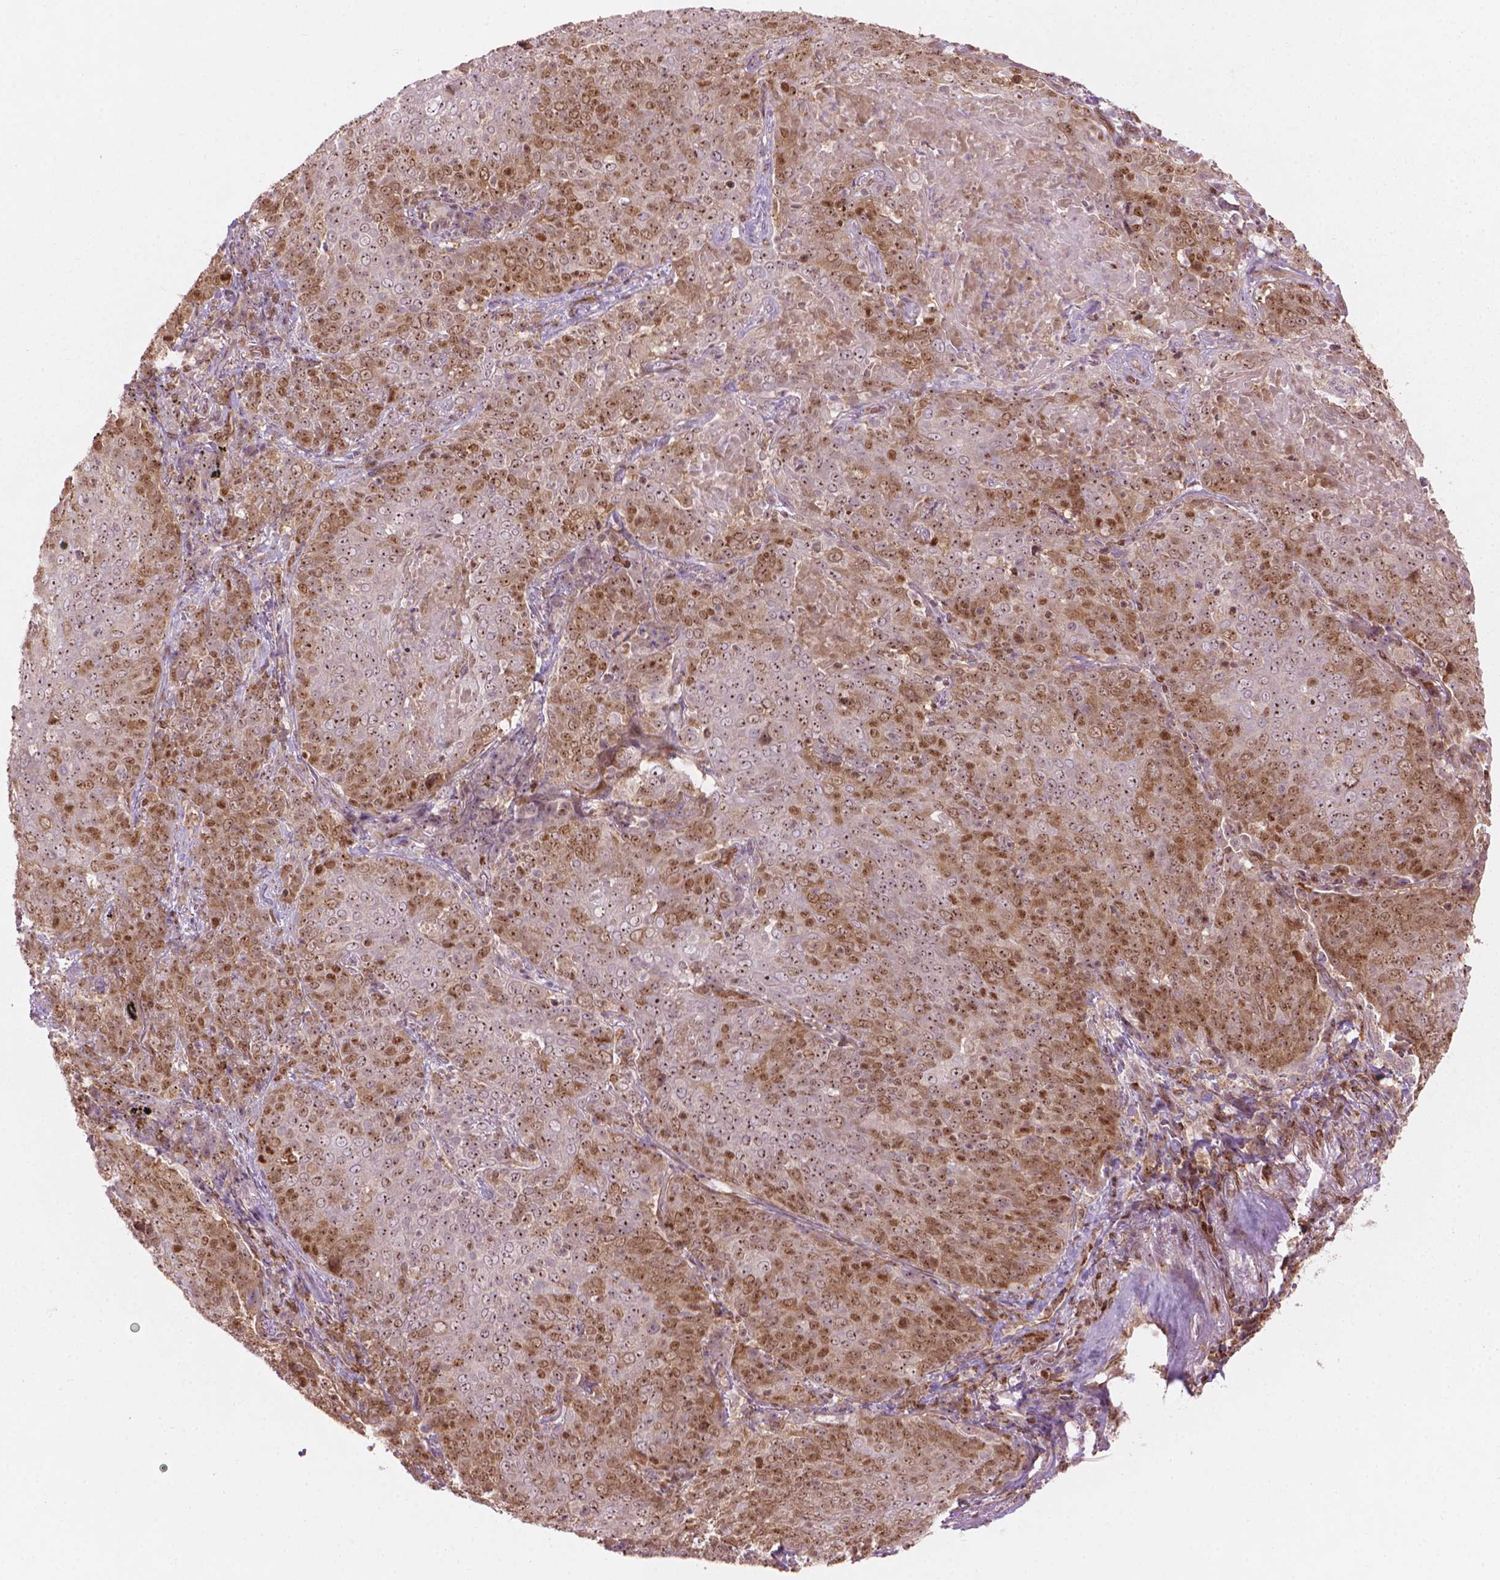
{"staining": {"intensity": "moderate", "quantity": ">75%", "location": "nuclear"}, "tissue": "lung cancer", "cell_type": "Tumor cells", "image_type": "cancer", "snomed": [{"axis": "morphology", "description": "Squamous cell carcinoma, NOS"}, {"axis": "topography", "description": "Lung"}], "caption": "A brown stain shows moderate nuclear staining of a protein in human lung squamous cell carcinoma tumor cells.", "gene": "SMC2", "patient": {"sex": "male", "age": 82}}